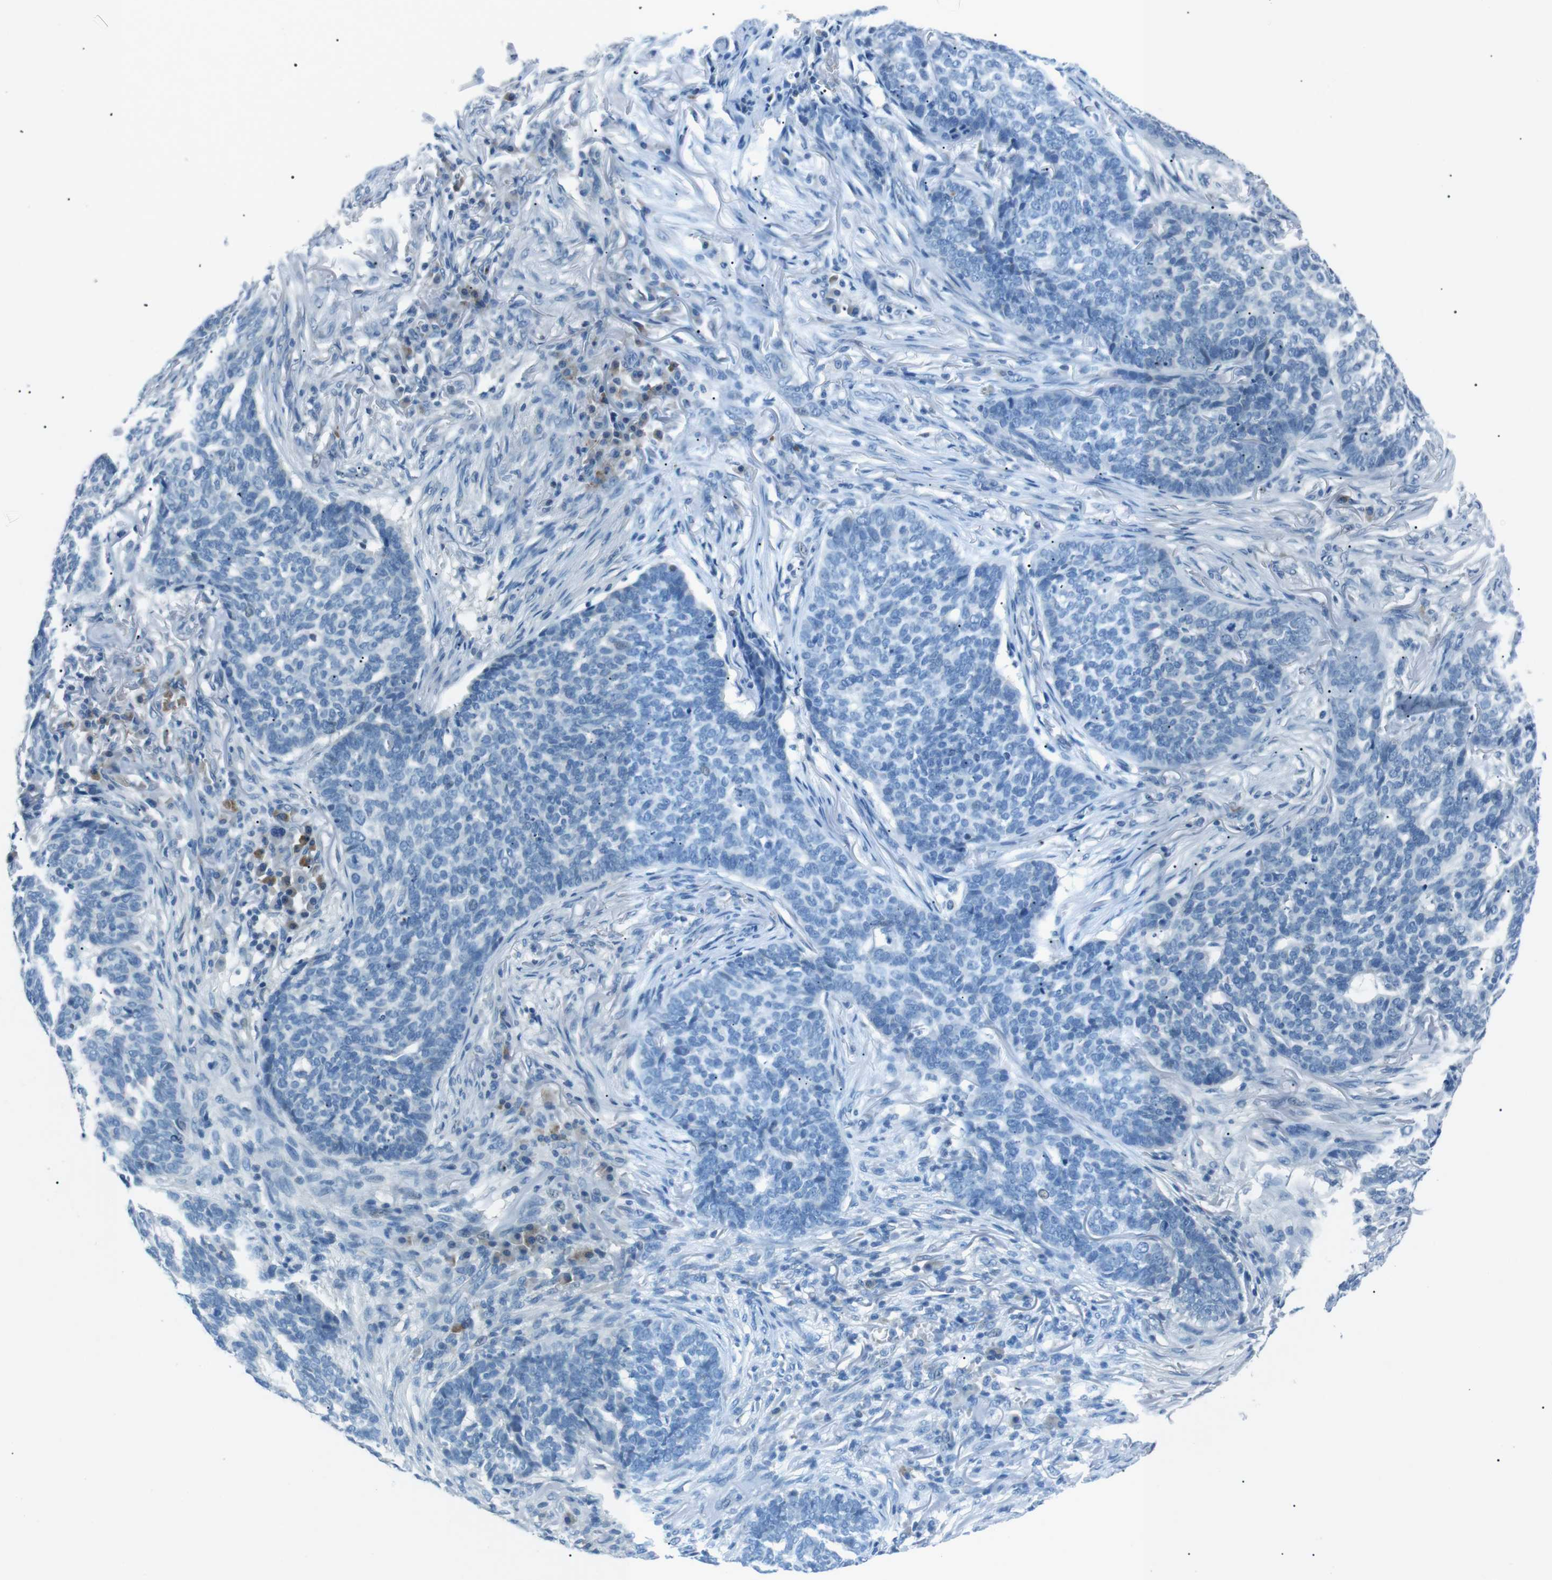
{"staining": {"intensity": "negative", "quantity": "none", "location": "none"}, "tissue": "skin cancer", "cell_type": "Tumor cells", "image_type": "cancer", "snomed": [{"axis": "morphology", "description": "Basal cell carcinoma"}, {"axis": "topography", "description": "Skin"}], "caption": "Immunohistochemical staining of human skin basal cell carcinoma displays no significant expression in tumor cells.", "gene": "ST6GAL1", "patient": {"sex": "male", "age": 85}}